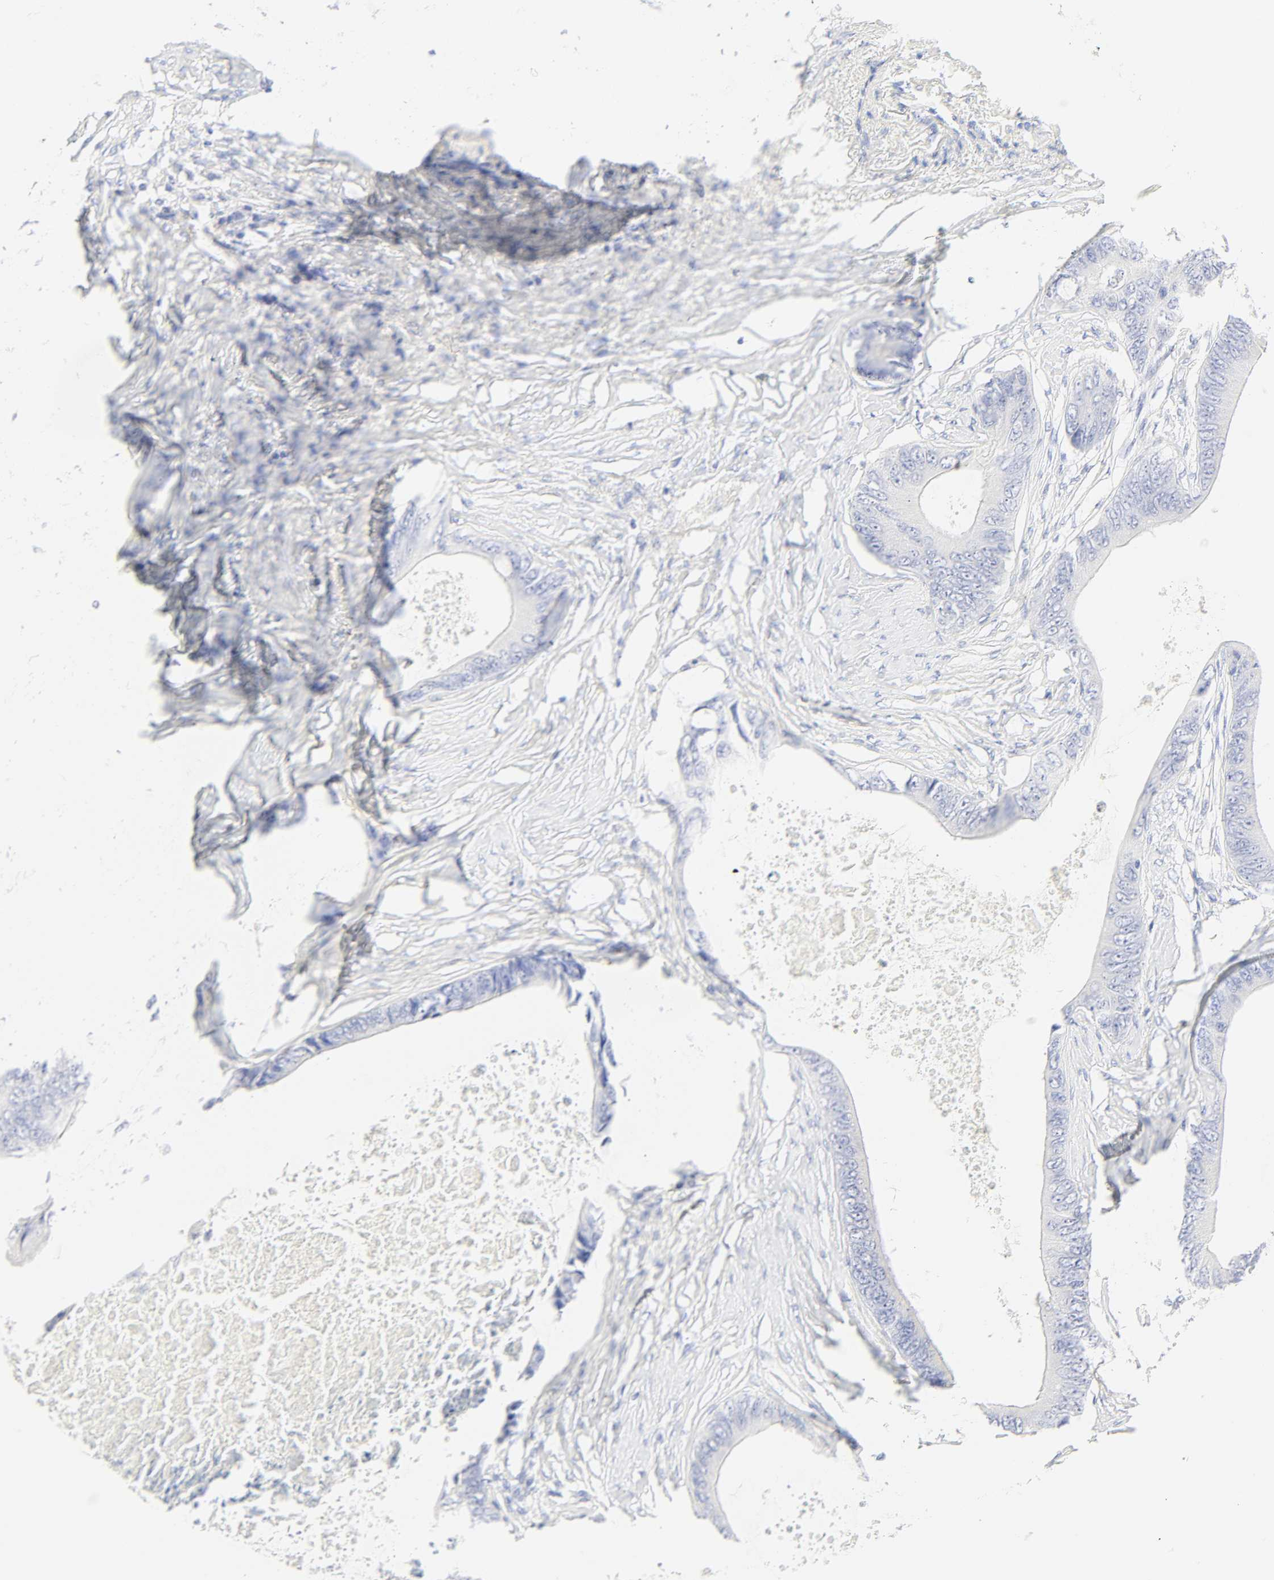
{"staining": {"intensity": "negative", "quantity": "none", "location": "none"}, "tissue": "colorectal cancer", "cell_type": "Tumor cells", "image_type": "cancer", "snomed": [{"axis": "morphology", "description": "Normal tissue, NOS"}, {"axis": "morphology", "description": "Adenocarcinoma, NOS"}, {"axis": "topography", "description": "Rectum"}, {"axis": "topography", "description": "Peripheral nerve tissue"}], "caption": "Immunohistochemistry image of colorectal cancer stained for a protein (brown), which exhibits no positivity in tumor cells.", "gene": "SLCO1B3", "patient": {"sex": "female", "age": 77}}